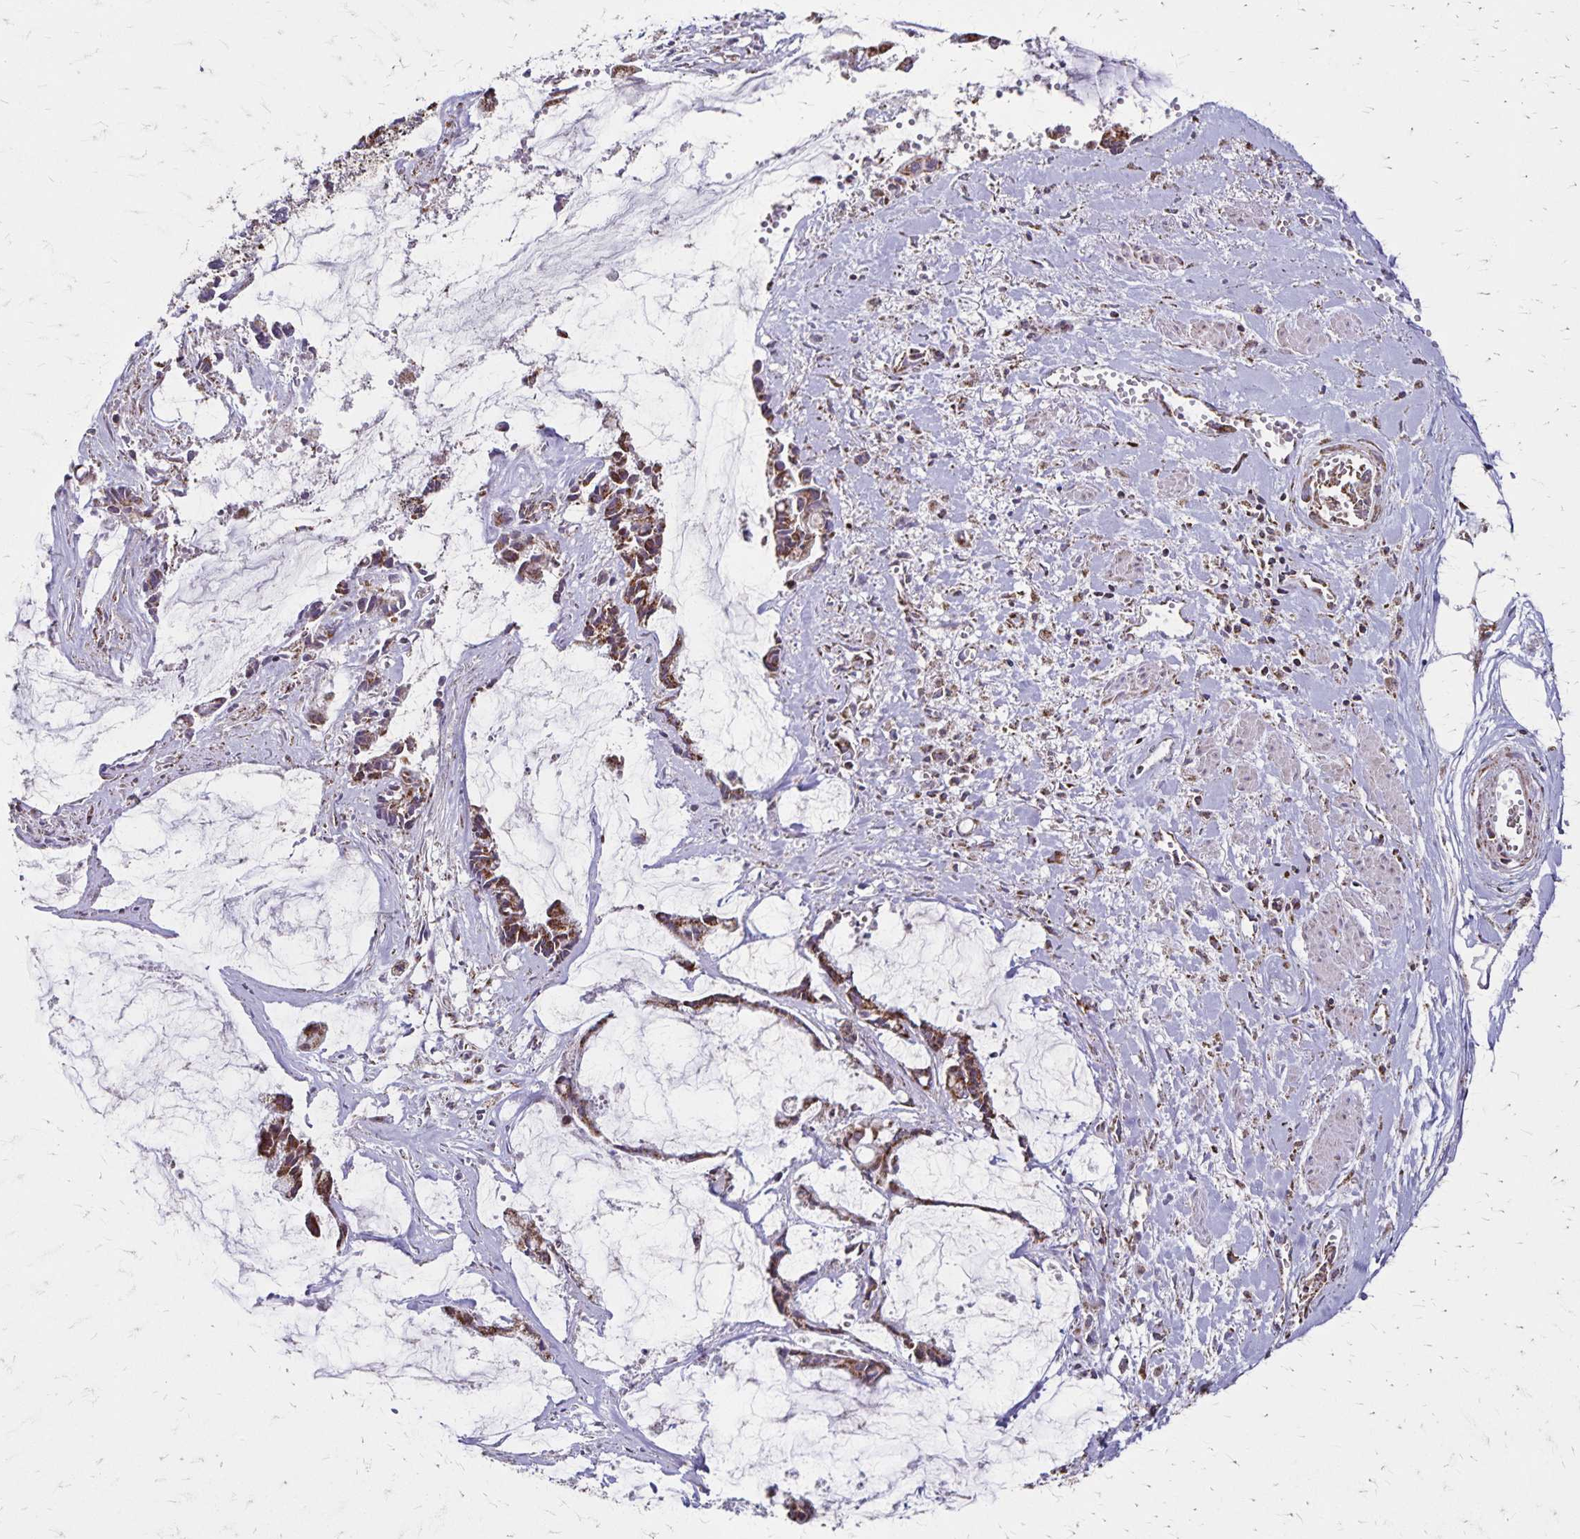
{"staining": {"intensity": "moderate", "quantity": ">75%", "location": "cytoplasmic/membranous"}, "tissue": "ovarian cancer", "cell_type": "Tumor cells", "image_type": "cancer", "snomed": [{"axis": "morphology", "description": "Cystadenocarcinoma, mucinous, NOS"}, {"axis": "topography", "description": "Ovary"}], "caption": "Immunohistochemistry histopathology image of neoplastic tissue: human ovarian mucinous cystadenocarcinoma stained using immunohistochemistry (IHC) demonstrates medium levels of moderate protein expression localized specifically in the cytoplasmic/membranous of tumor cells, appearing as a cytoplasmic/membranous brown color.", "gene": "NFS1", "patient": {"sex": "female", "age": 90}}